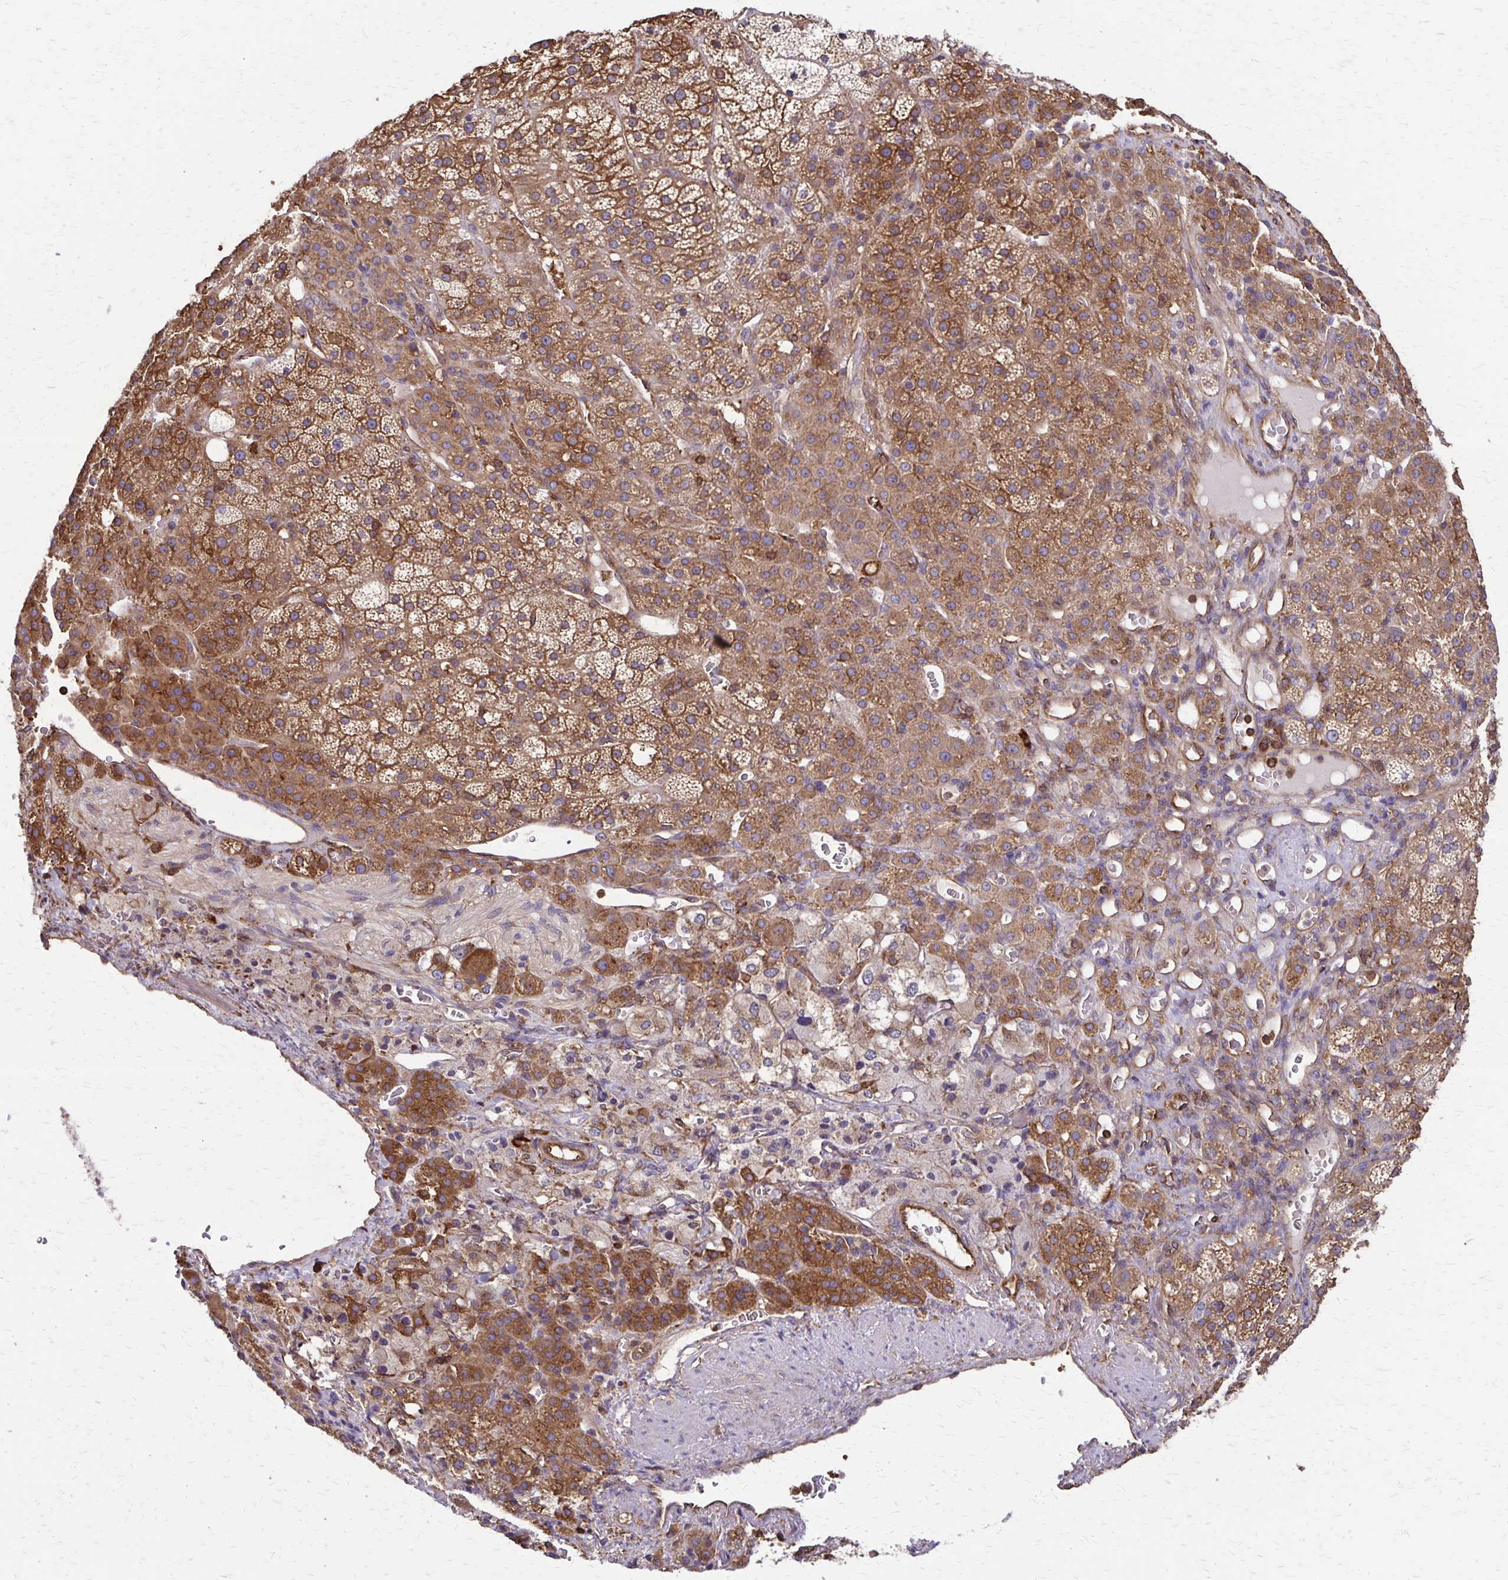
{"staining": {"intensity": "moderate", "quantity": ">75%", "location": "cytoplasmic/membranous"}, "tissue": "adrenal gland", "cell_type": "Glandular cells", "image_type": "normal", "snomed": [{"axis": "morphology", "description": "Normal tissue, NOS"}, {"axis": "topography", "description": "Adrenal gland"}], "caption": "High-magnification brightfield microscopy of unremarkable adrenal gland stained with DAB (3,3'-diaminobenzidine) (brown) and counterstained with hematoxylin (blue). glandular cells exhibit moderate cytoplasmic/membranous positivity is present in about>75% of cells.", "gene": "EEF2", "patient": {"sex": "female", "age": 60}}